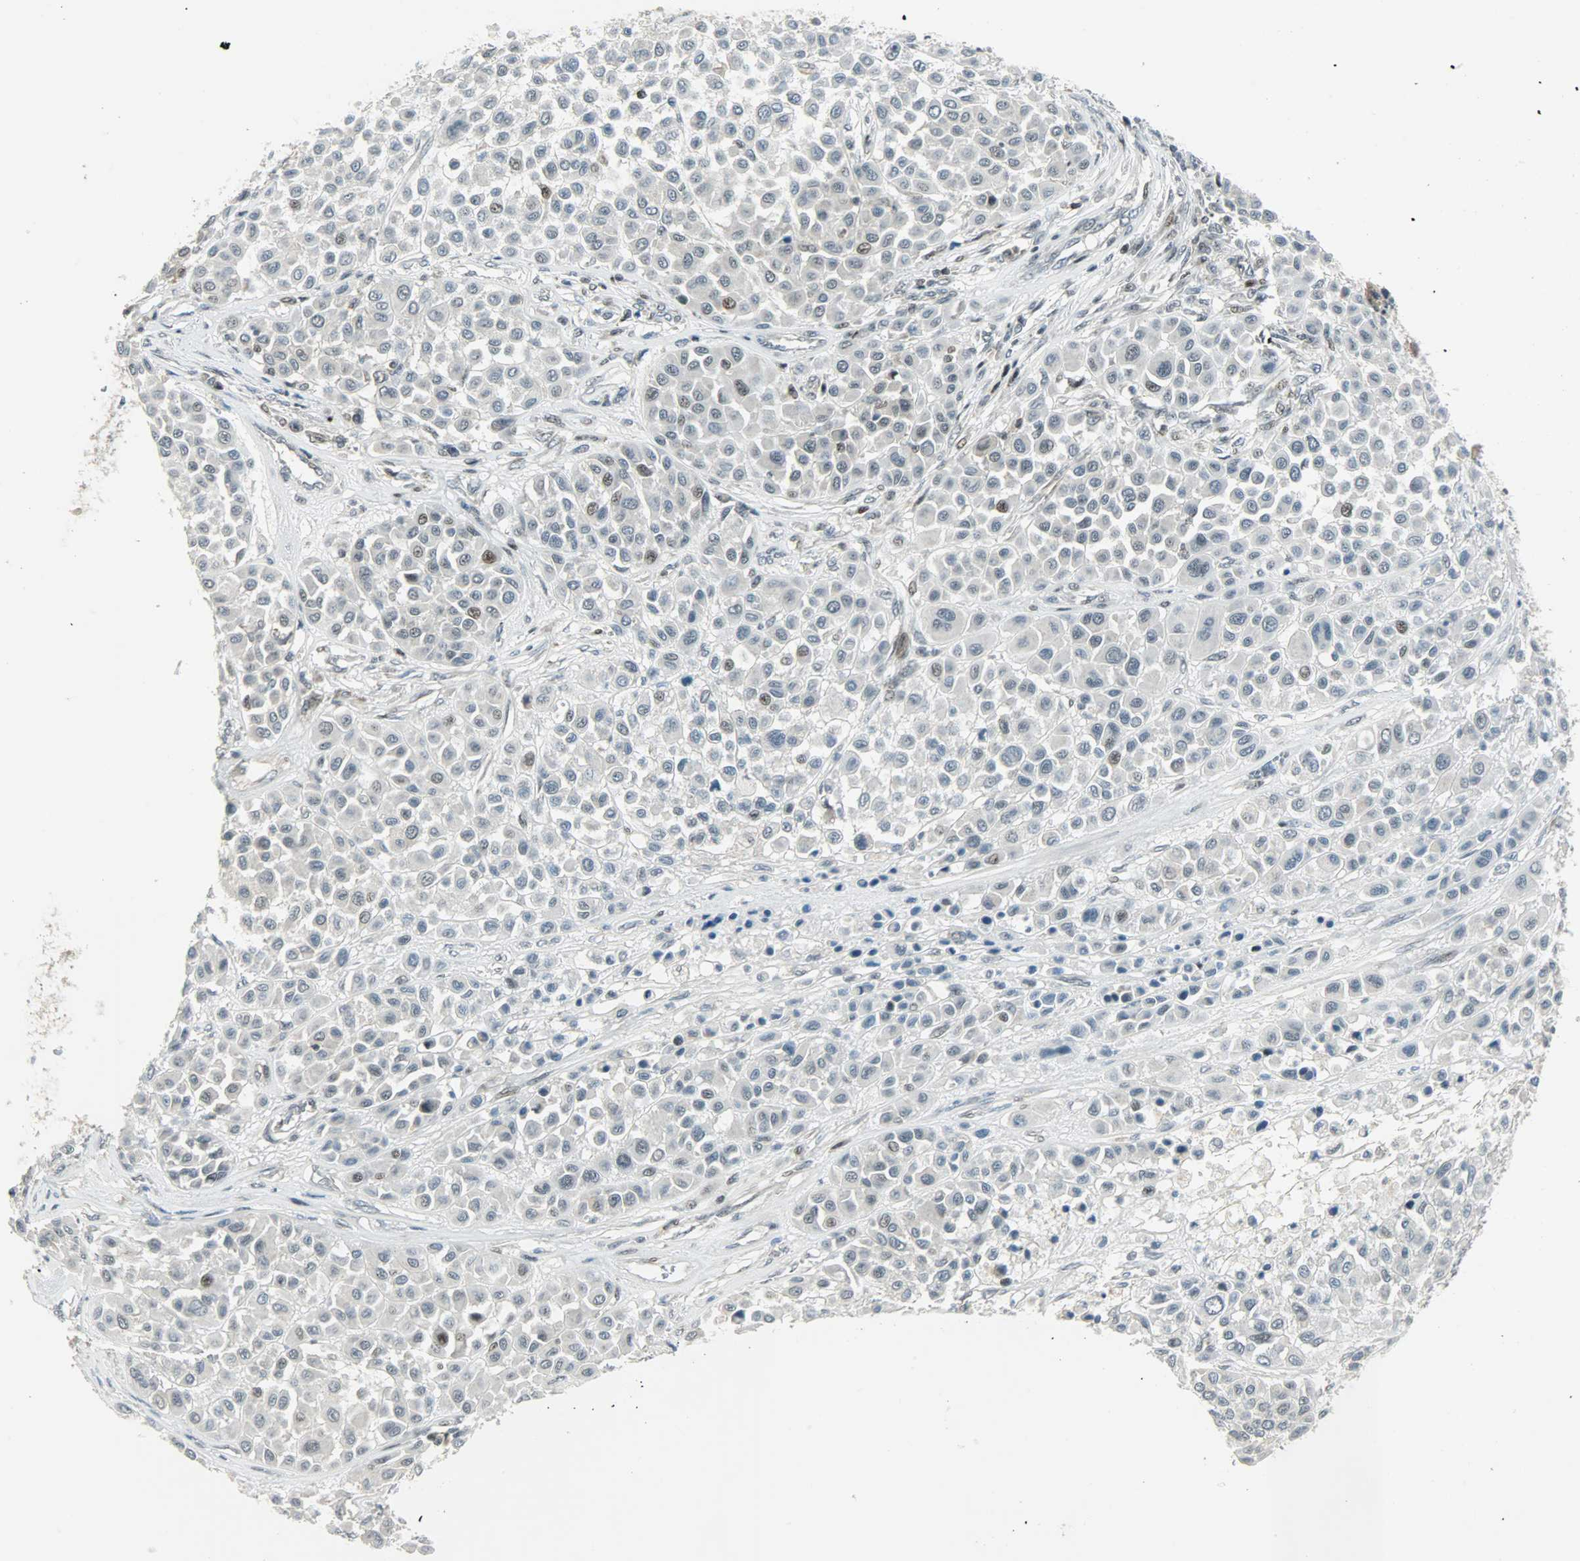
{"staining": {"intensity": "negative", "quantity": "none", "location": "none"}, "tissue": "melanoma", "cell_type": "Tumor cells", "image_type": "cancer", "snomed": [{"axis": "morphology", "description": "Malignant melanoma, Metastatic site"}, {"axis": "topography", "description": "Soft tissue"}], "caption": "Malignant melanoma (metastatic site) stained for a protein using immunohistochemistry (IHC) displays no expression tumor cells.", "gene": "IL15", "patient": {"sex": "male", "age": 41}}